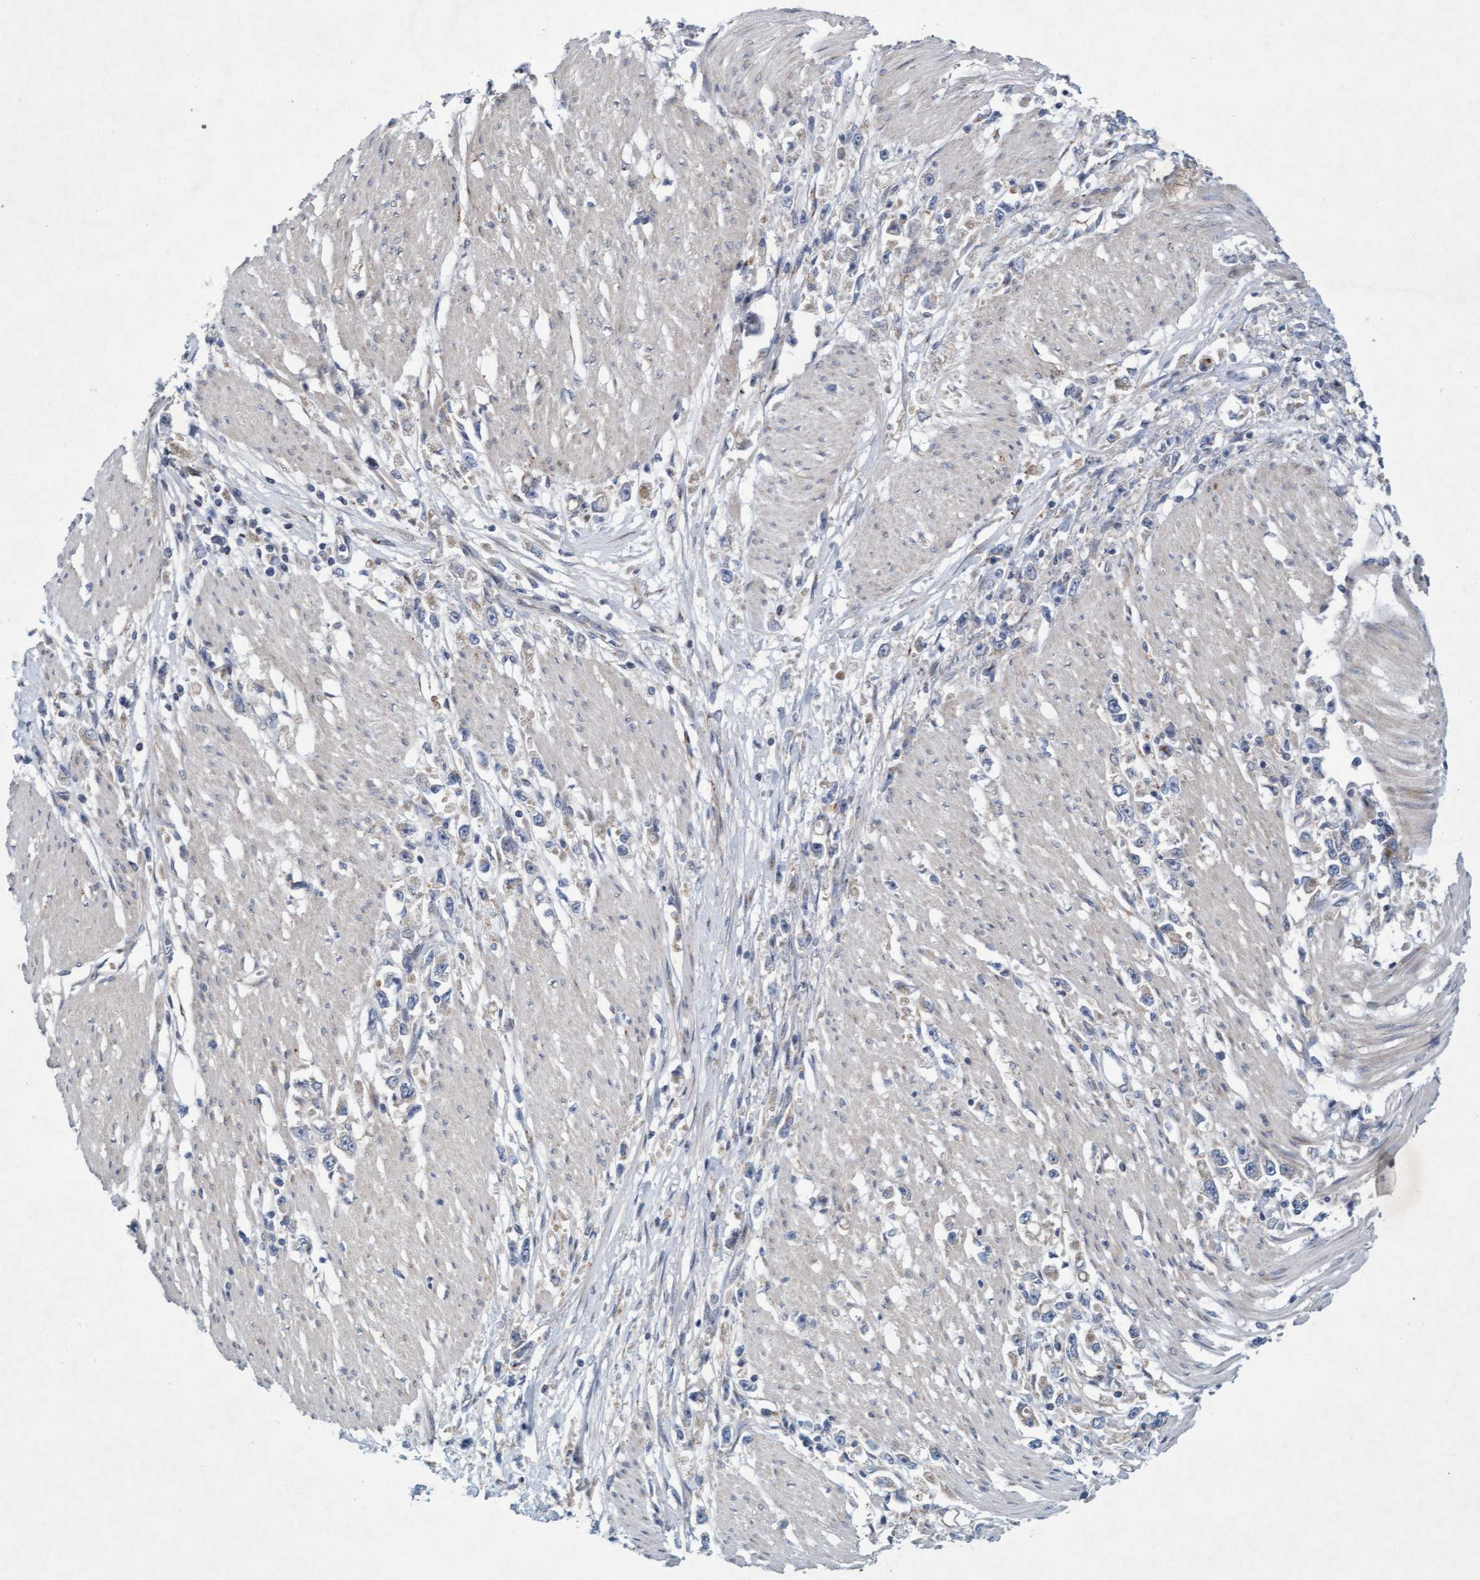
{"staining": {"intensity": "negative", "quantity": "none", "location": "none"}, "tissue": "stomach cancer", "cell_type": "Tumor cells", "image_type": "cancer", "snomed": [{"axis": "morphology", "description": "Adenocarcinoma, NOS"}, {"axis": "topography", "description": "Stomach"}], "caption": "The histopathology image displays no significant expression in tumor cells of stomach adenocarcinoma.", "gene": "DDHD2", "patient": {"sex": "female", "age": 59}}